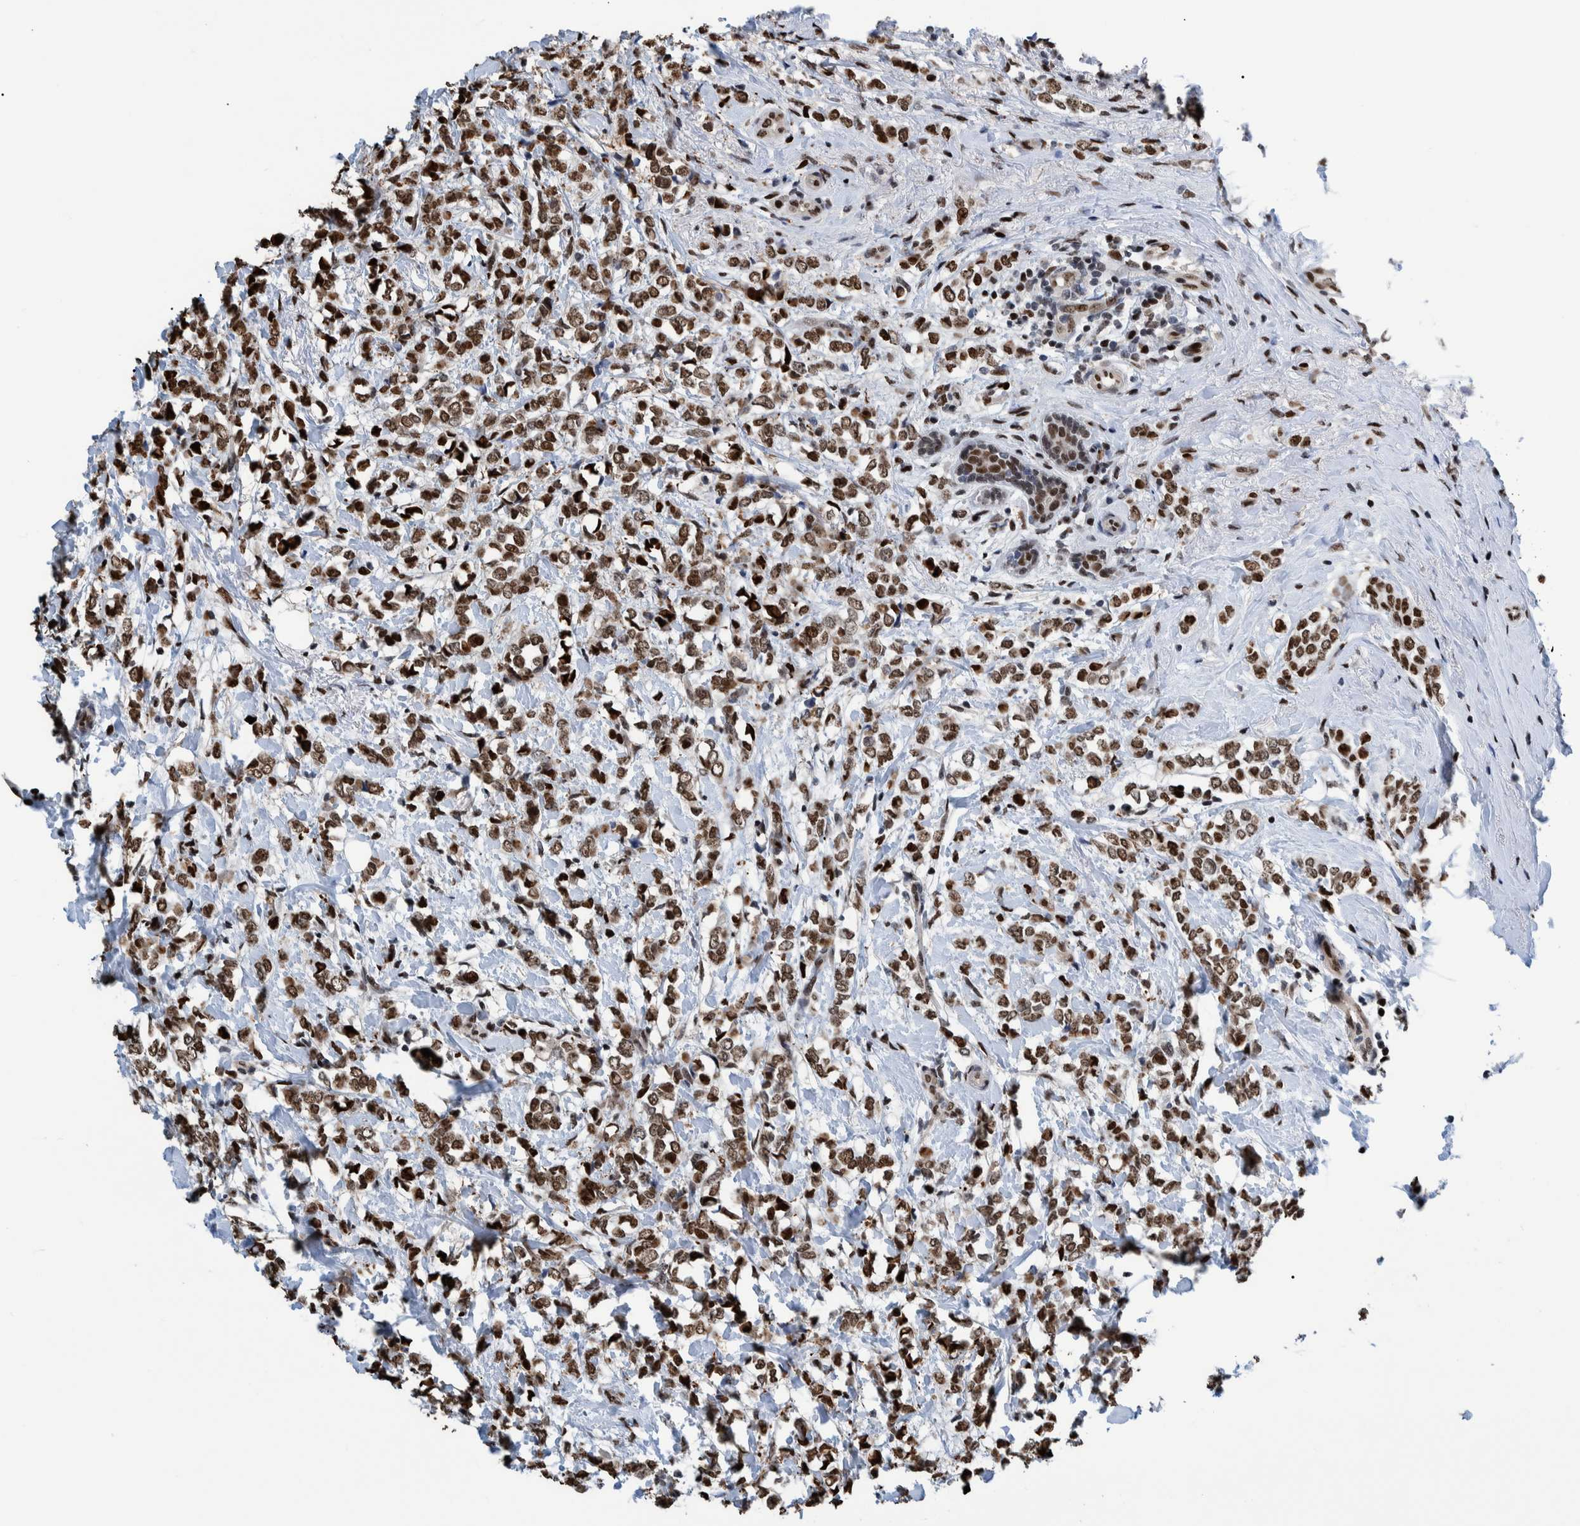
{"staining": {"intensity": "strong", "quantity": ">75%", "location": "nuclear"}, "tissue": "breast cancer", "cell_type": "Tumor cells", "image_type": "cancer", "snomed": [{"axis": "morphology", "description": "Normal tissue, NOS"}, {"axis": "morphology", "description": "Lobular carcinoma"}, {"axis": "topography", "description": "Breast"}], "caption": "A high-resolution micrograph shows IHC staining of breast cancer (lobular carcinoma), which reveals strong nuclear expression in approximately >75% of tumor cells.", "gene": "HEATR9", "patient": {"sex": "female", "age": 47}}